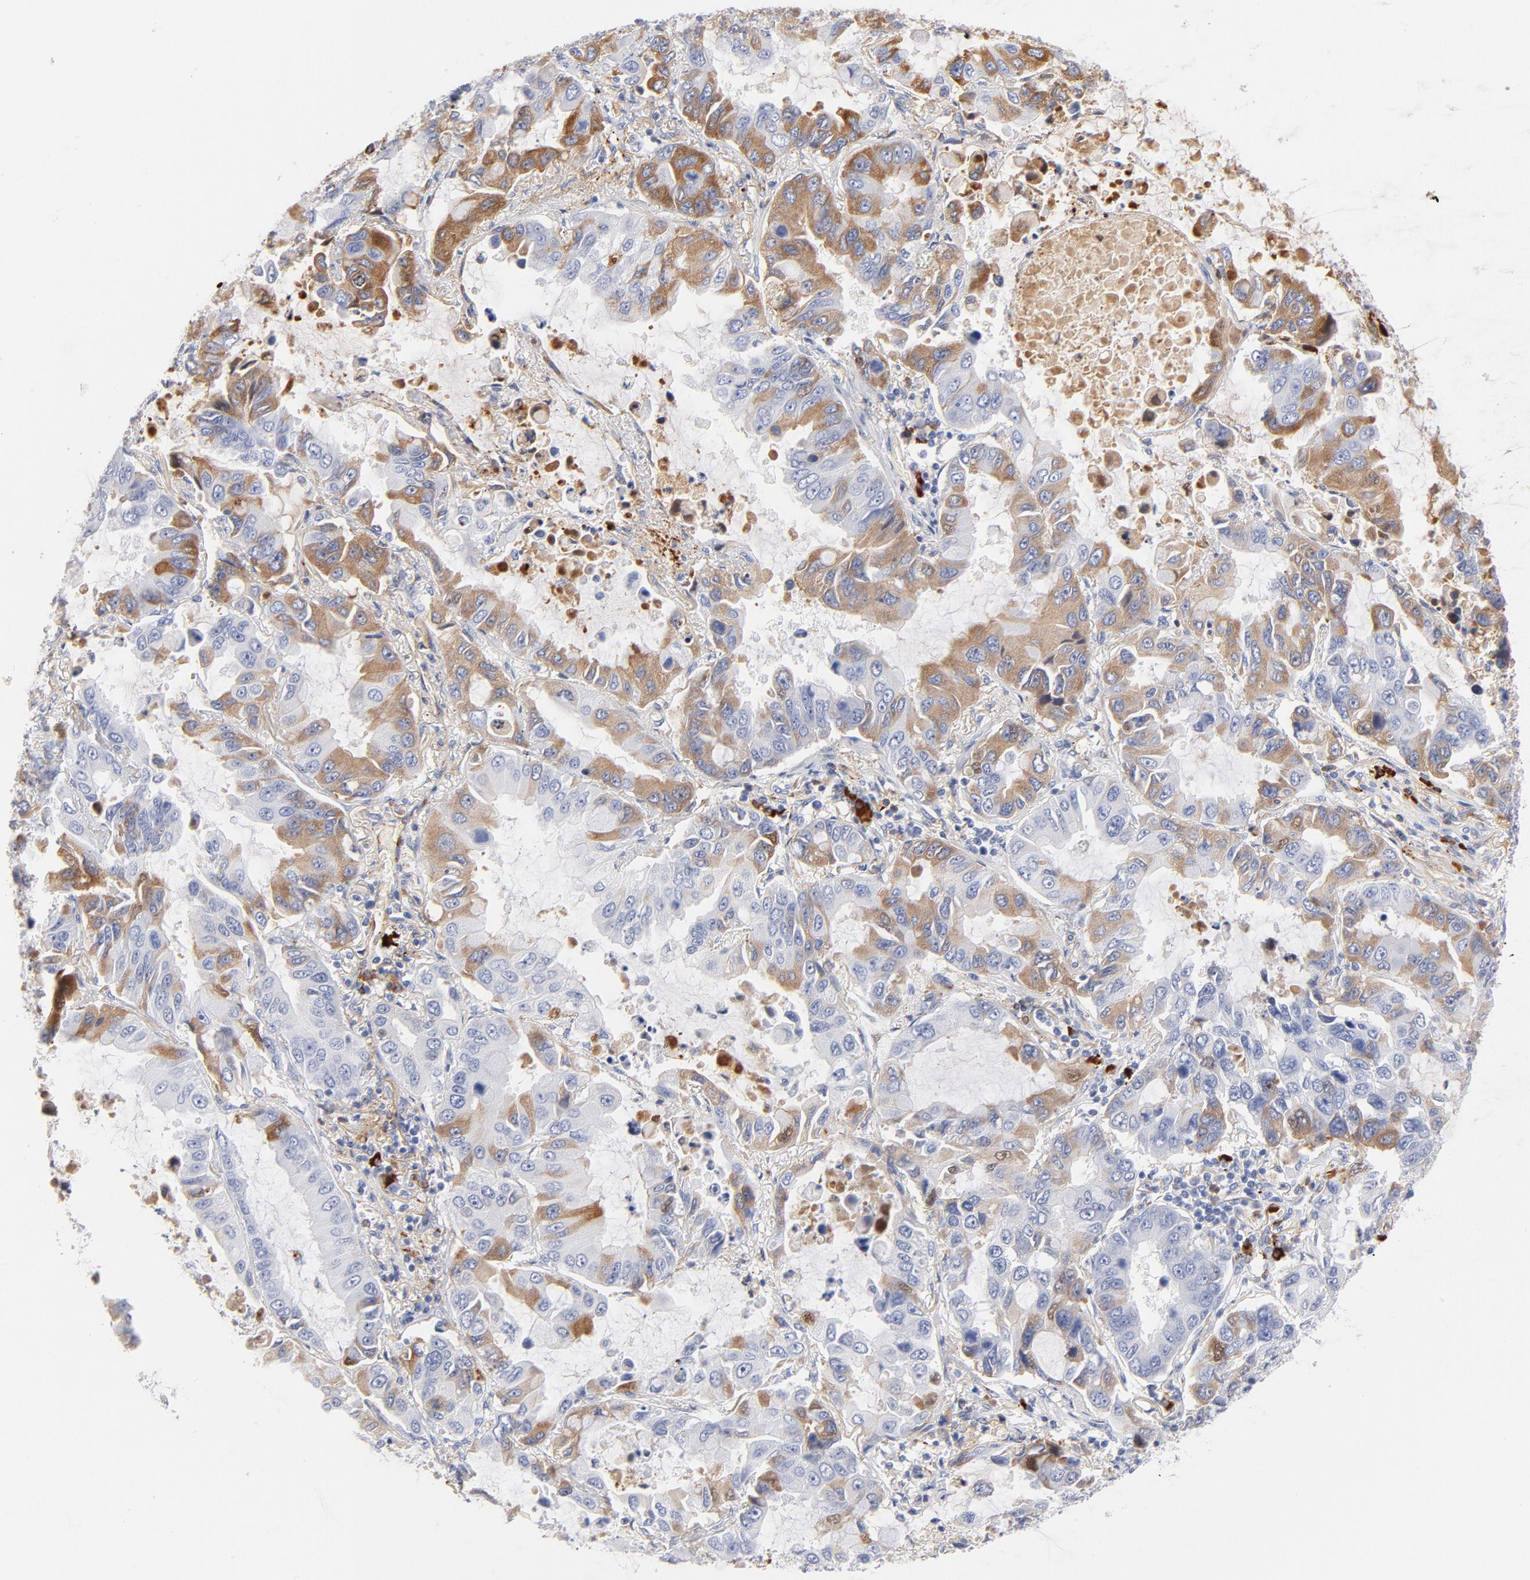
{"staining": {"intensity": "weak", "quantity": "<25%", "location": "cytoplasmic/membranous"}, "tissue": "lung cancer", "cell_type": "Tumor cells", "image_type": "cancer", "snomed": [{"axis": "morphology", "description": "Adenocarcinoma, NOS"}, {"axis": "topography", "description": "Lung"}], "caption": "Adenocarcinoma (lung) was stained to show a protein in brown. There is no significant staining in tumor cells.", "gene": "PLAT", "patient": {"sex": "male", "age": 64}}